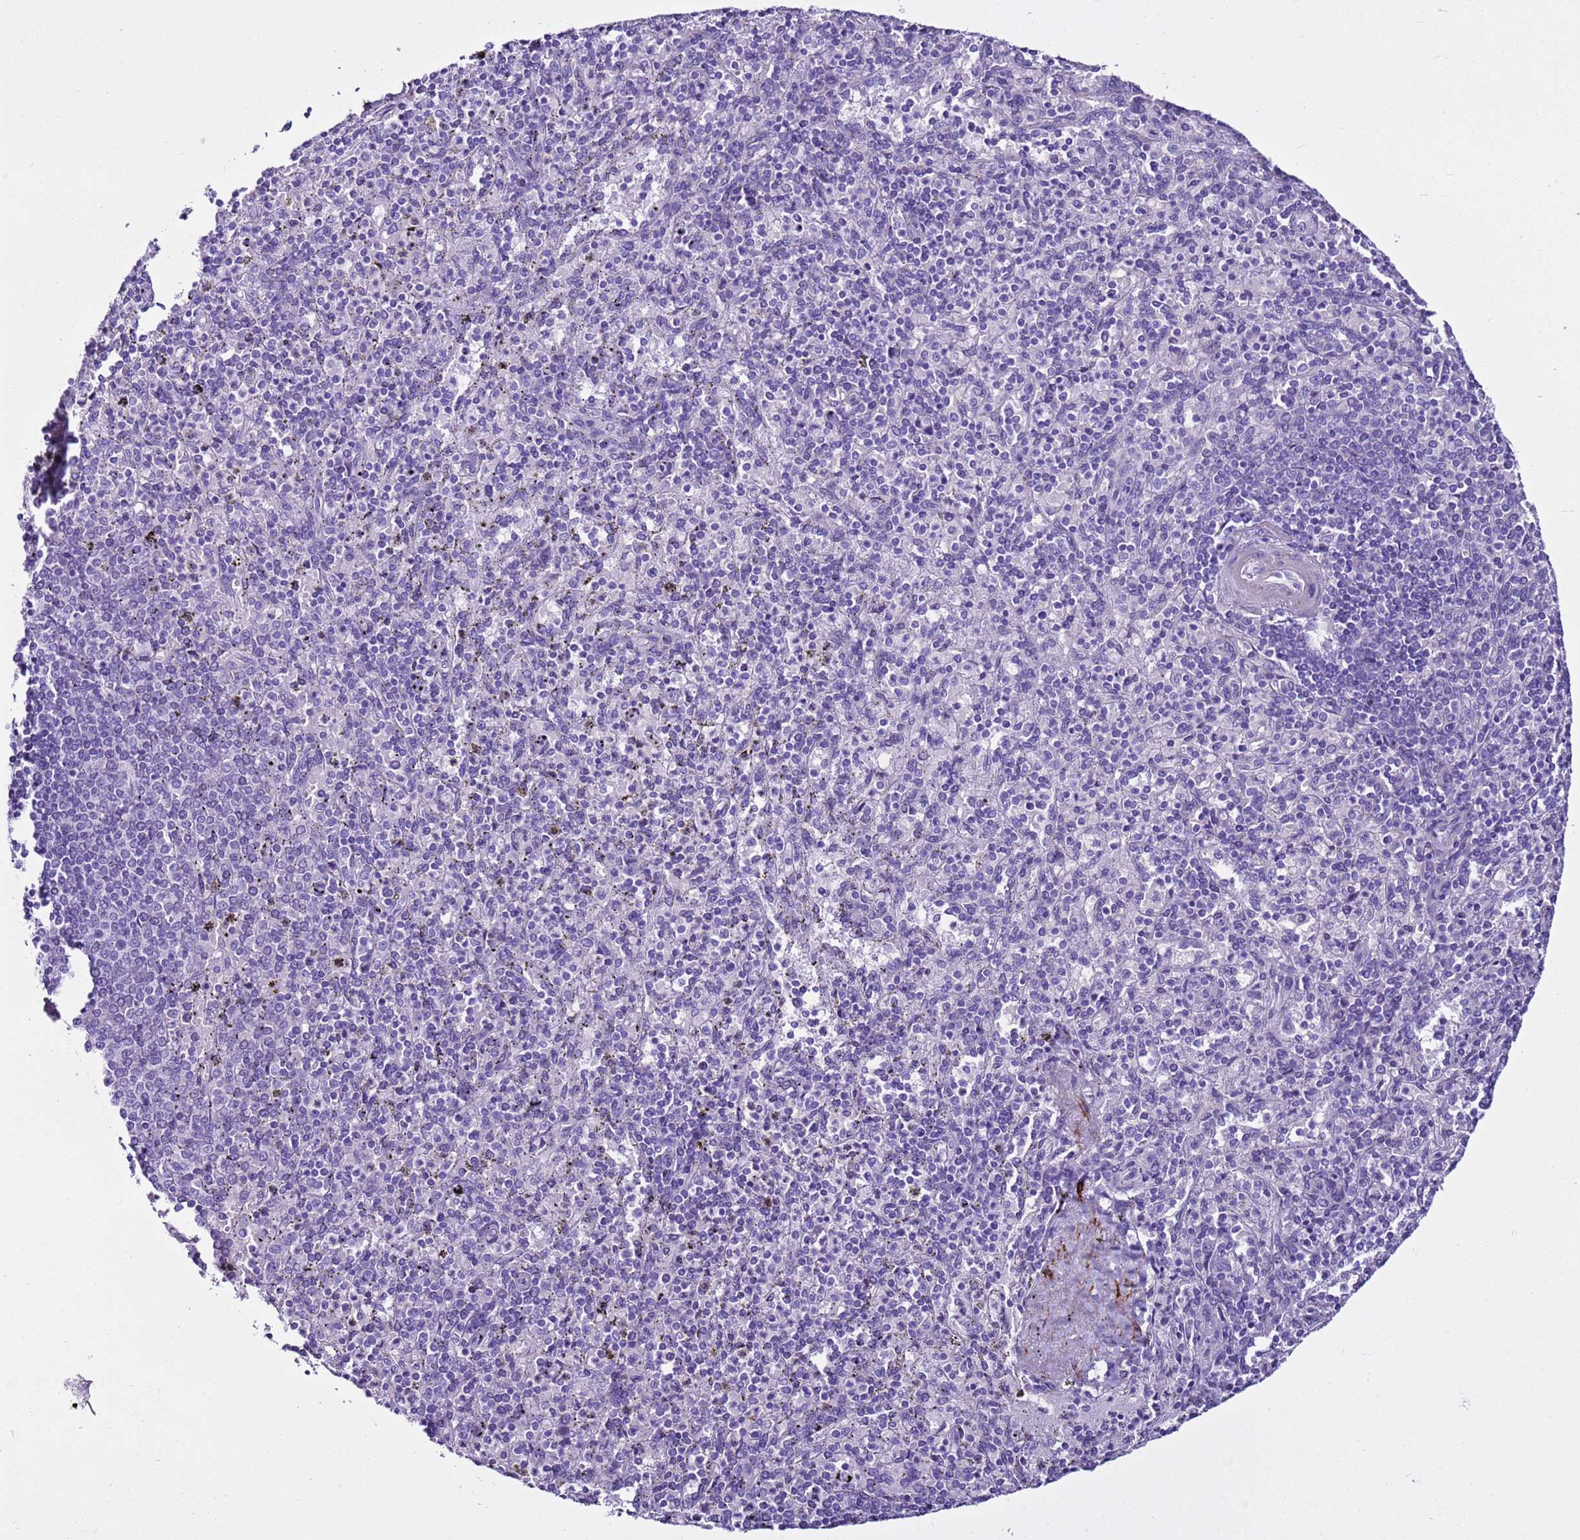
{"staining": {"intensity": "negative", "quantity": "none", "location": "none"}, "tissue": "spleen", "cell_type": "Cells in red pulp", "image_type": "normal", "snomed": [{"axis": "morphology", "description": "Normal tissue, NOS"}, {"axis": "topography", "description": "Spleen"}], "caption": "High magnification brightfield microscopy of normal spleen stained with DAB (3,3'-diaminobenzidine) (brown) and counterstained with hematoxylin (blue): cells in red pulp show no significant staining. (Brightfield microscopy of DAB IHC at high magnification).", "gene": "LCMT1", "patient": {"sex": "male", "age": 82}}